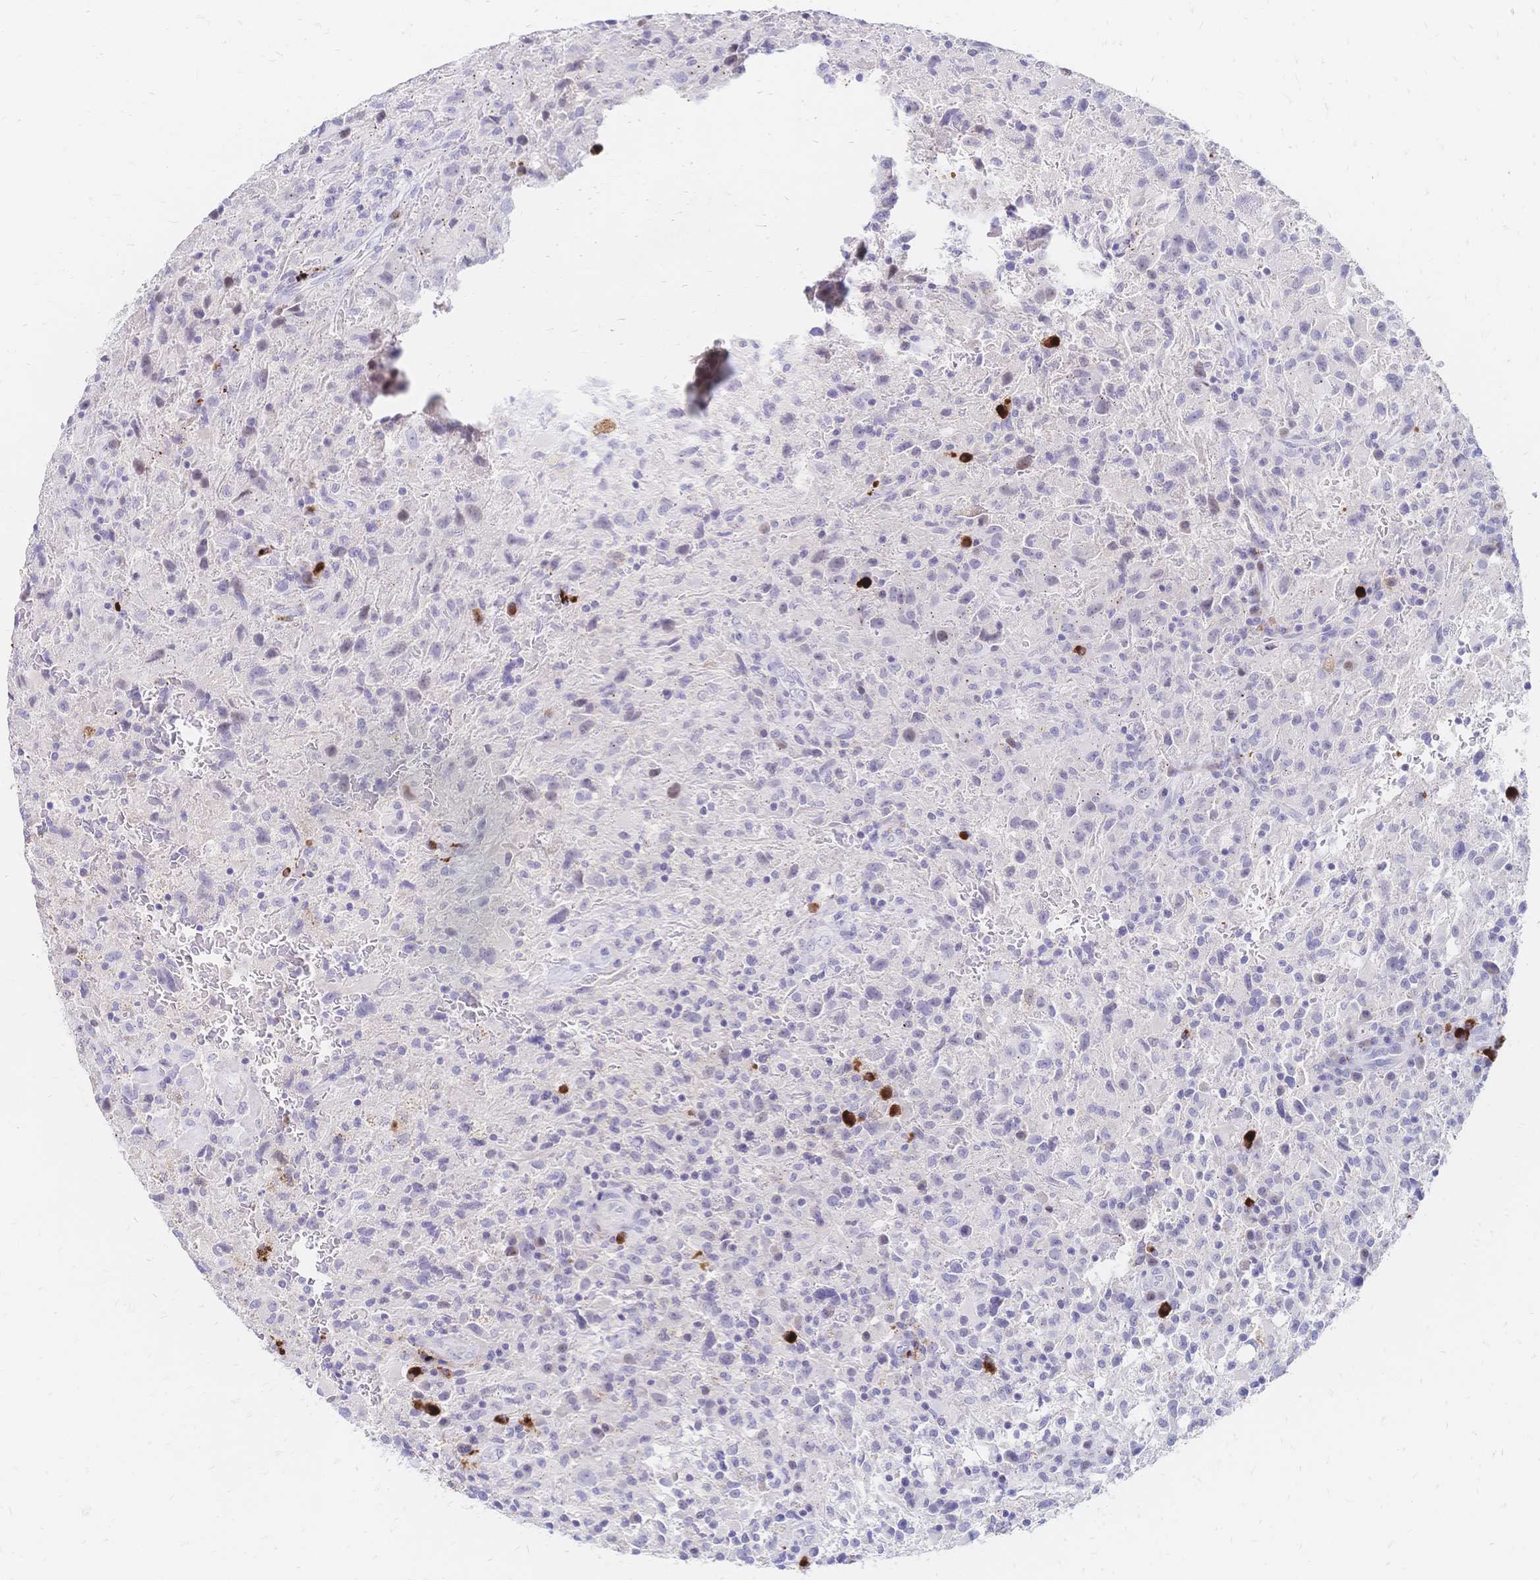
{"staining": {"intensity": "negative", "quantity": "none", "location": "none"}, "tissue": "glioma", "cell_type": "Tumor cells", "image_type": "cancer", "snomed": [{"axis": "morphology", "description": "Glioma, malignant, High grade"}, {"axis": "topography", "description": "Brain"}], "caption": "Malignant high-grade glioma was stained to show a protein in brown. There is no significant staining in tumor cells. The staining is performed using DAB (3,3'-diaminobenzidine) brown chromogen with nuclei counter-stained in using hematoxylin.", "gene": "PSORS1C2", "patient": {"sex": "male", "age": 68}}